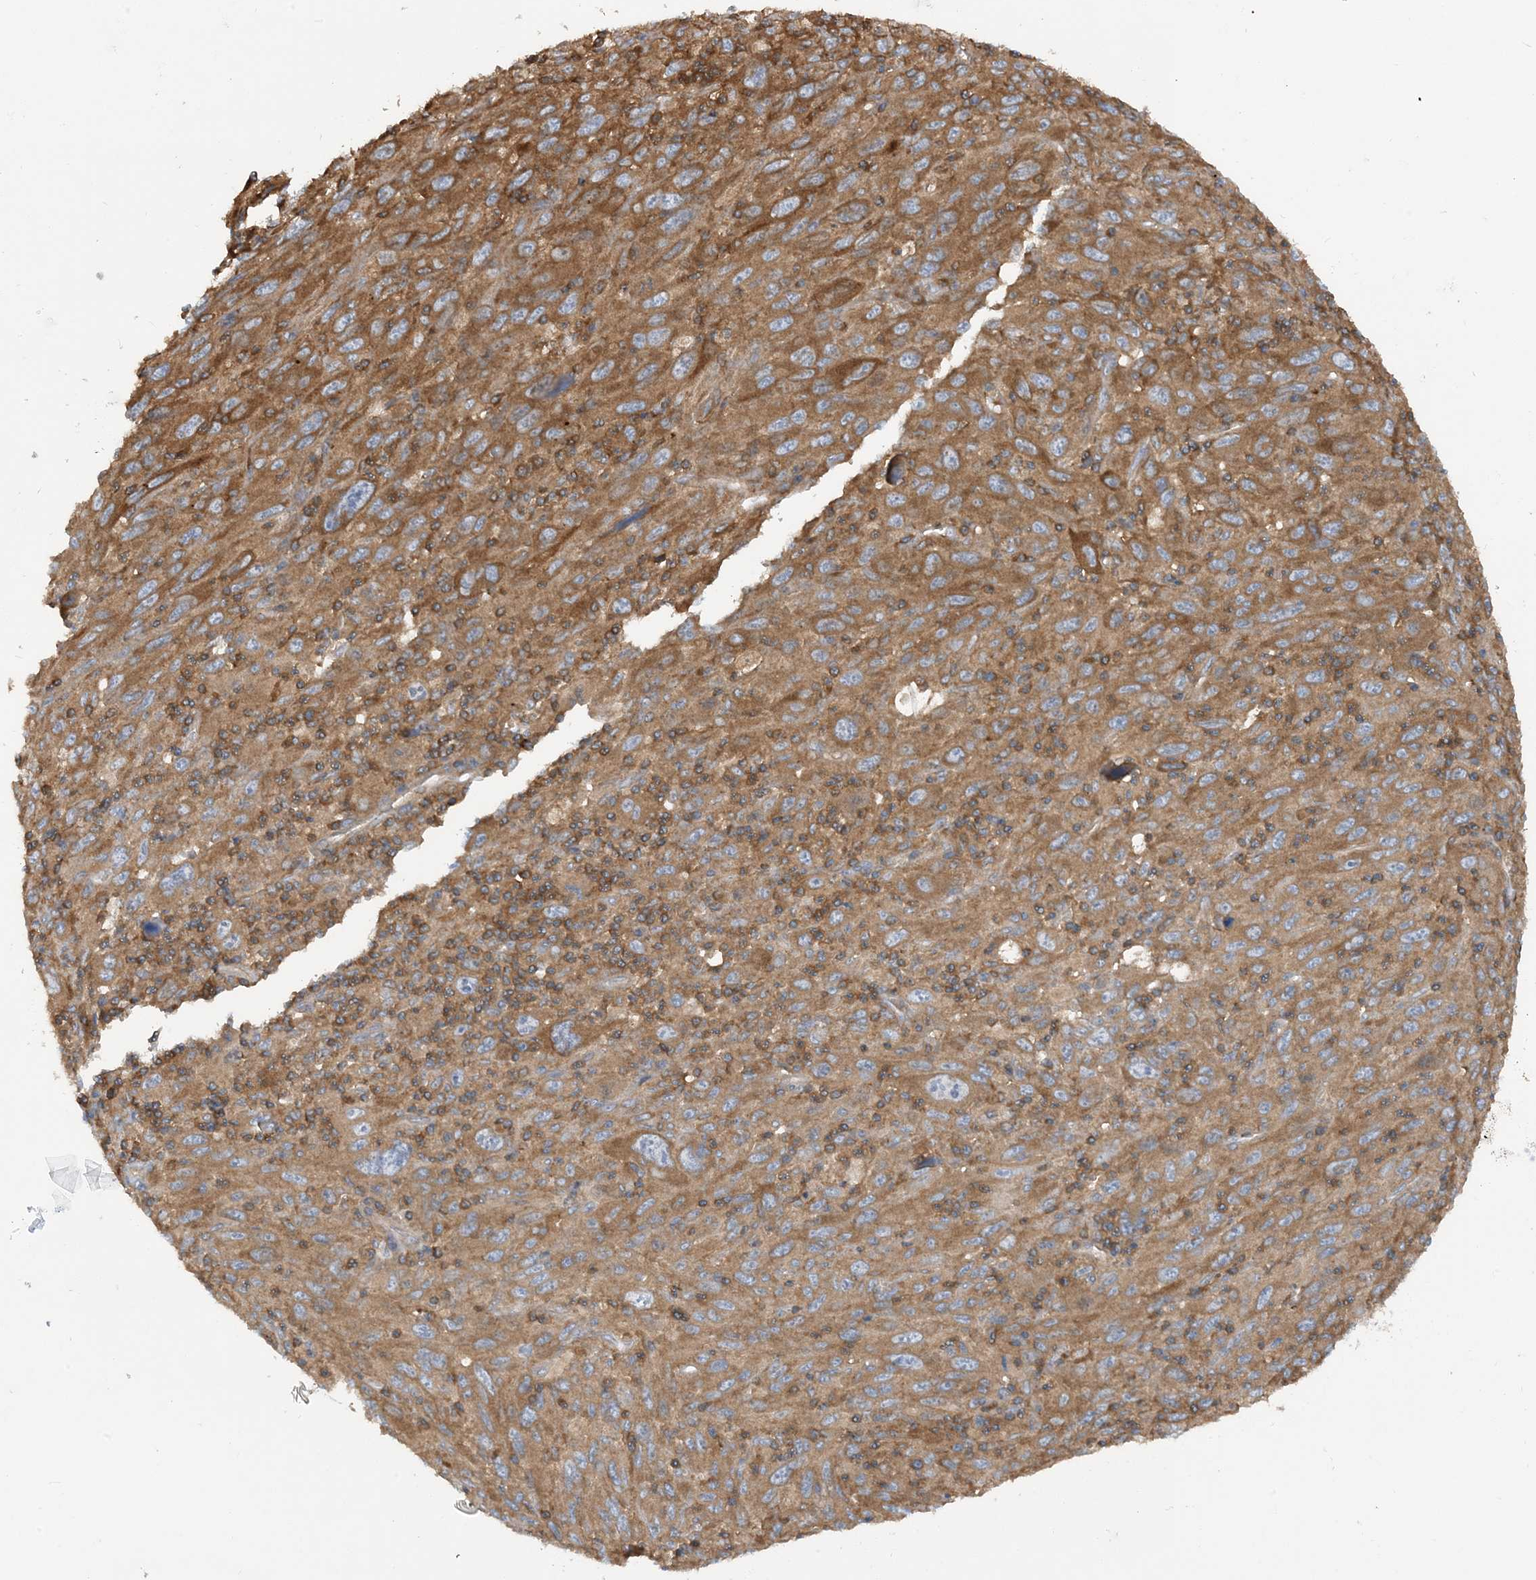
{"staining": {"intensity": "moderate", "quantity": ">75%", "location": "cytoplasmic/membranous"}, "tissue": "melanoma", "cell_type": "Tumor cells", "image_type": "cancer", "snomed": [{"axis": "morphology", "description": "Malignant melanoma, Metastatic site"}, {"axis": "topography", "description": "Skin"}], "caption": "IHC micrograph of neoplastic tissue: melanoma stained using IHC shows medium levels of moderate protein expression localized specifically in the cytoplasmic/membranous of tumor cells, appearing as a cytoplasmic/membranous brown color.", "gene": "SFMBT2", "patient": {"sex": "female", "age": 56}}